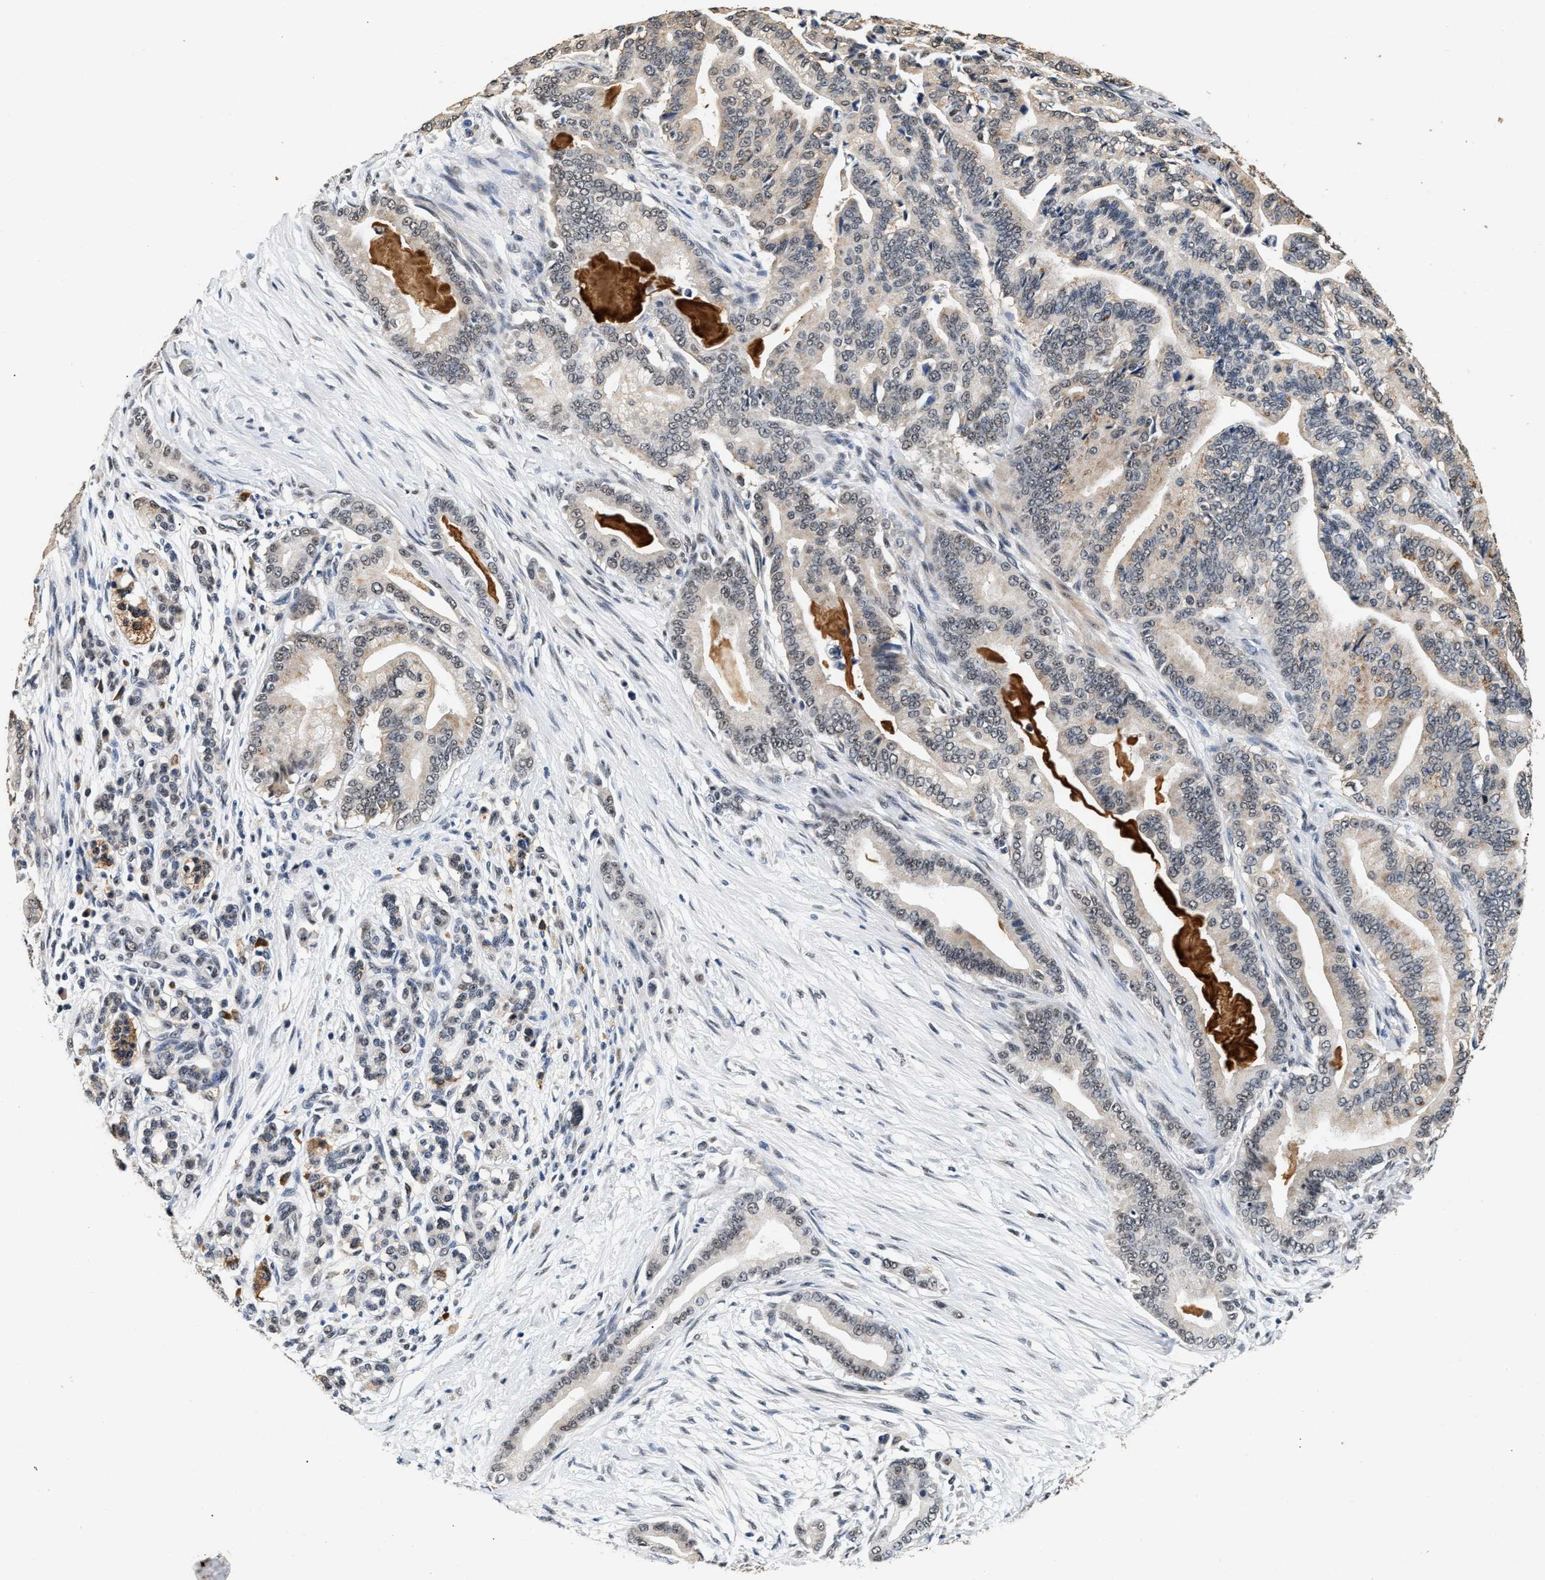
{"staining": {"intensity": "moderate", "quantity": "25%-75%", "location": "cytoplasmic/membranous"}, "tissue": "pancreatic cancer", "cell_type": "Tumor cells", "image_type": "cancer", "snomed": [{"axis": "morphology", "description": "Normal tissue, NOS"}, {"axis": "morphology", "description": "Adenocarcinoma, NOS"}, {"axis": "topography", "description": "Pancreas"}], "caption": "IHC photomicrograph of pancreatic cancer stained for a protein (brown), which demonstrates medium levels of moderate cytoplasmic/membranous positivity in about 25%-75% of tumor cells.", "gene": "THOC1", "patient": {"sex": "male", "age": 63}}